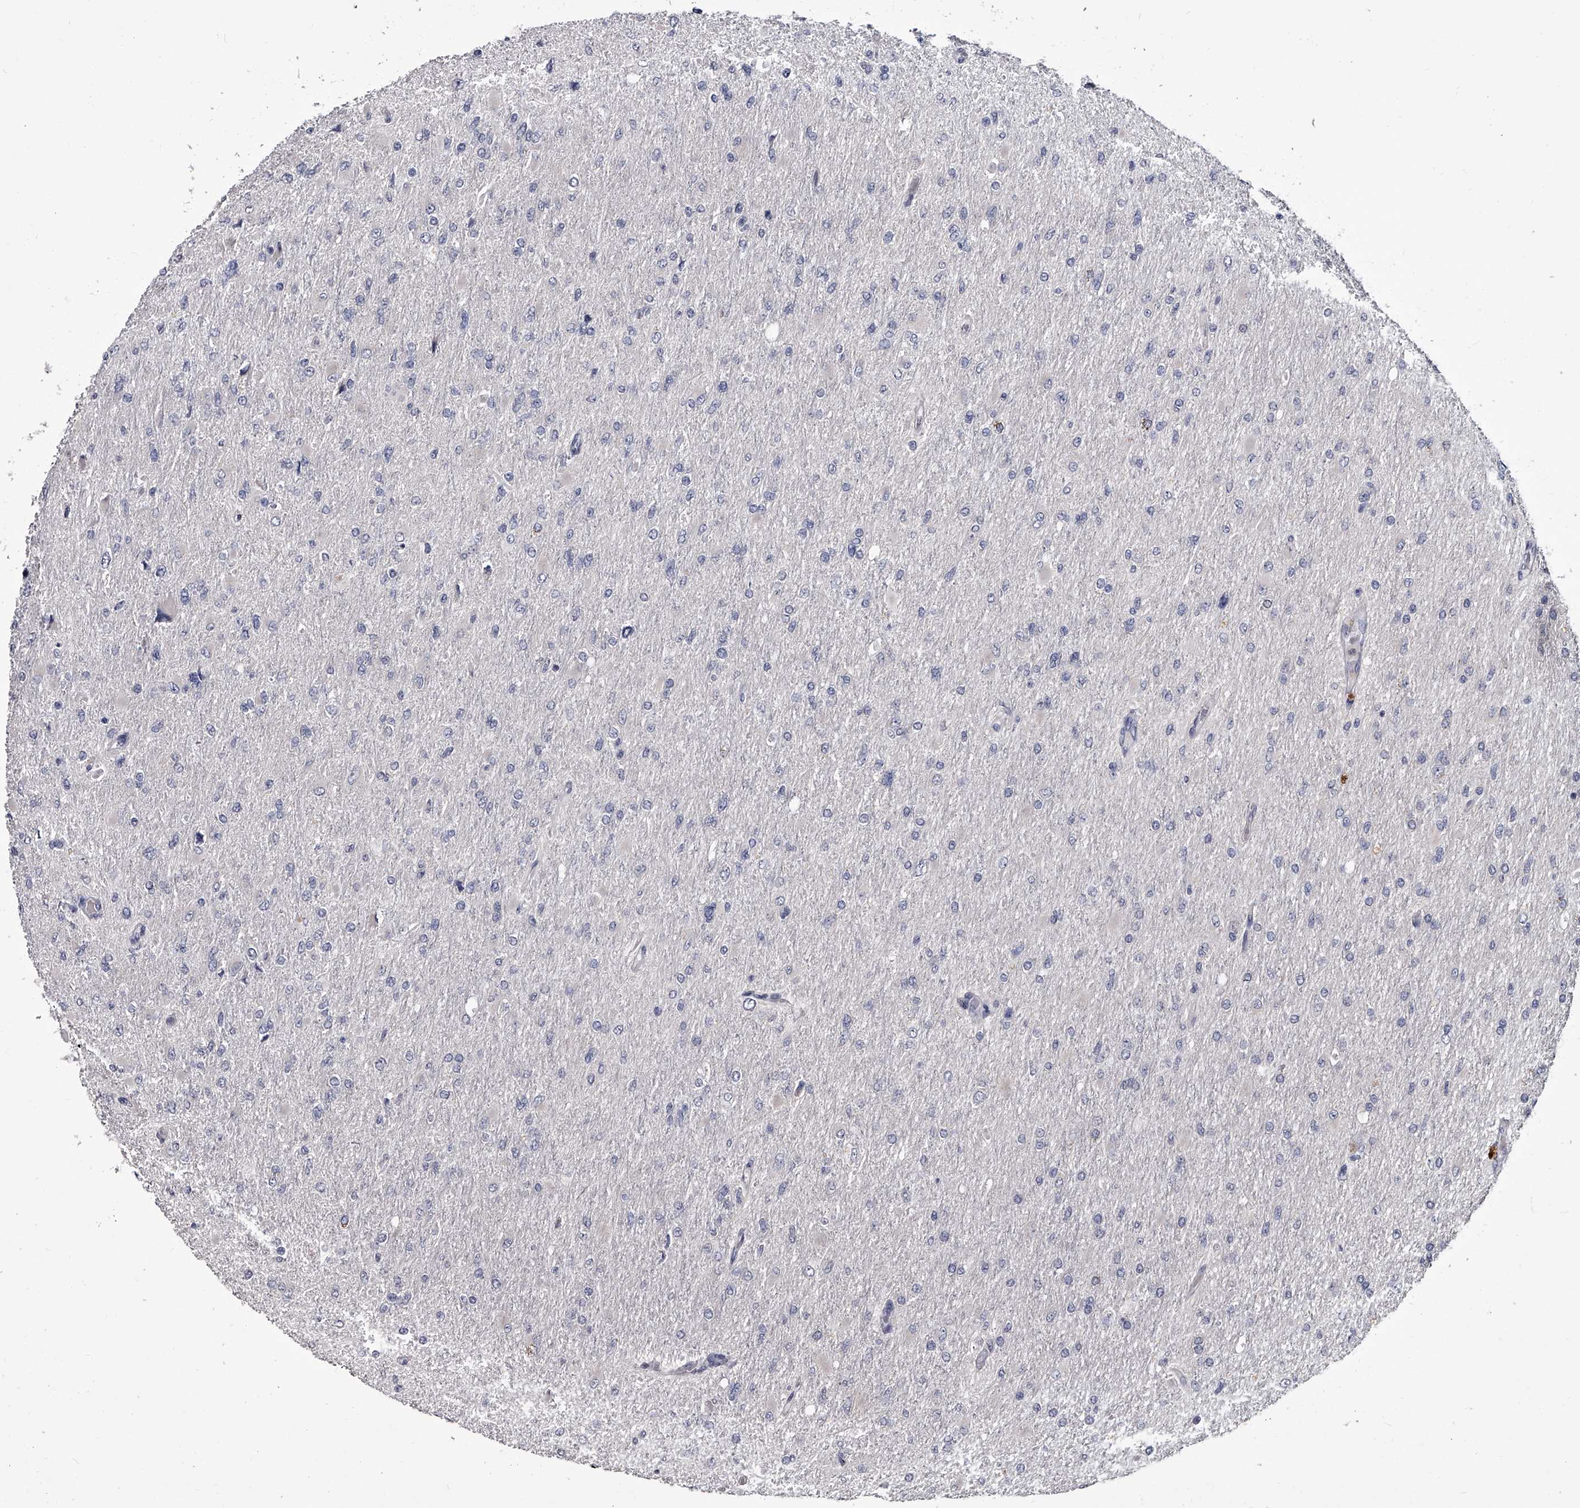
{"staining": {"intensity": "negative", "quantity": "none", "location": "none"}, "tissue": "glioma", "cell_type": "Tumor cells", "image_type": "cancer", "snomed": [{"axis": "morphology", "description": "Glioma, malignant, High grade"}, {"axis": "topography", "description": "Cerebral cortex"}], "caption": "Photomicrograph shows no significant protein staining in tumor cells of glioma. (Immunohistochemistry, brightfield microscopy, high magnification).", "gene": "GAPVD1", "patient": {"sex": "female", "age": 36}}